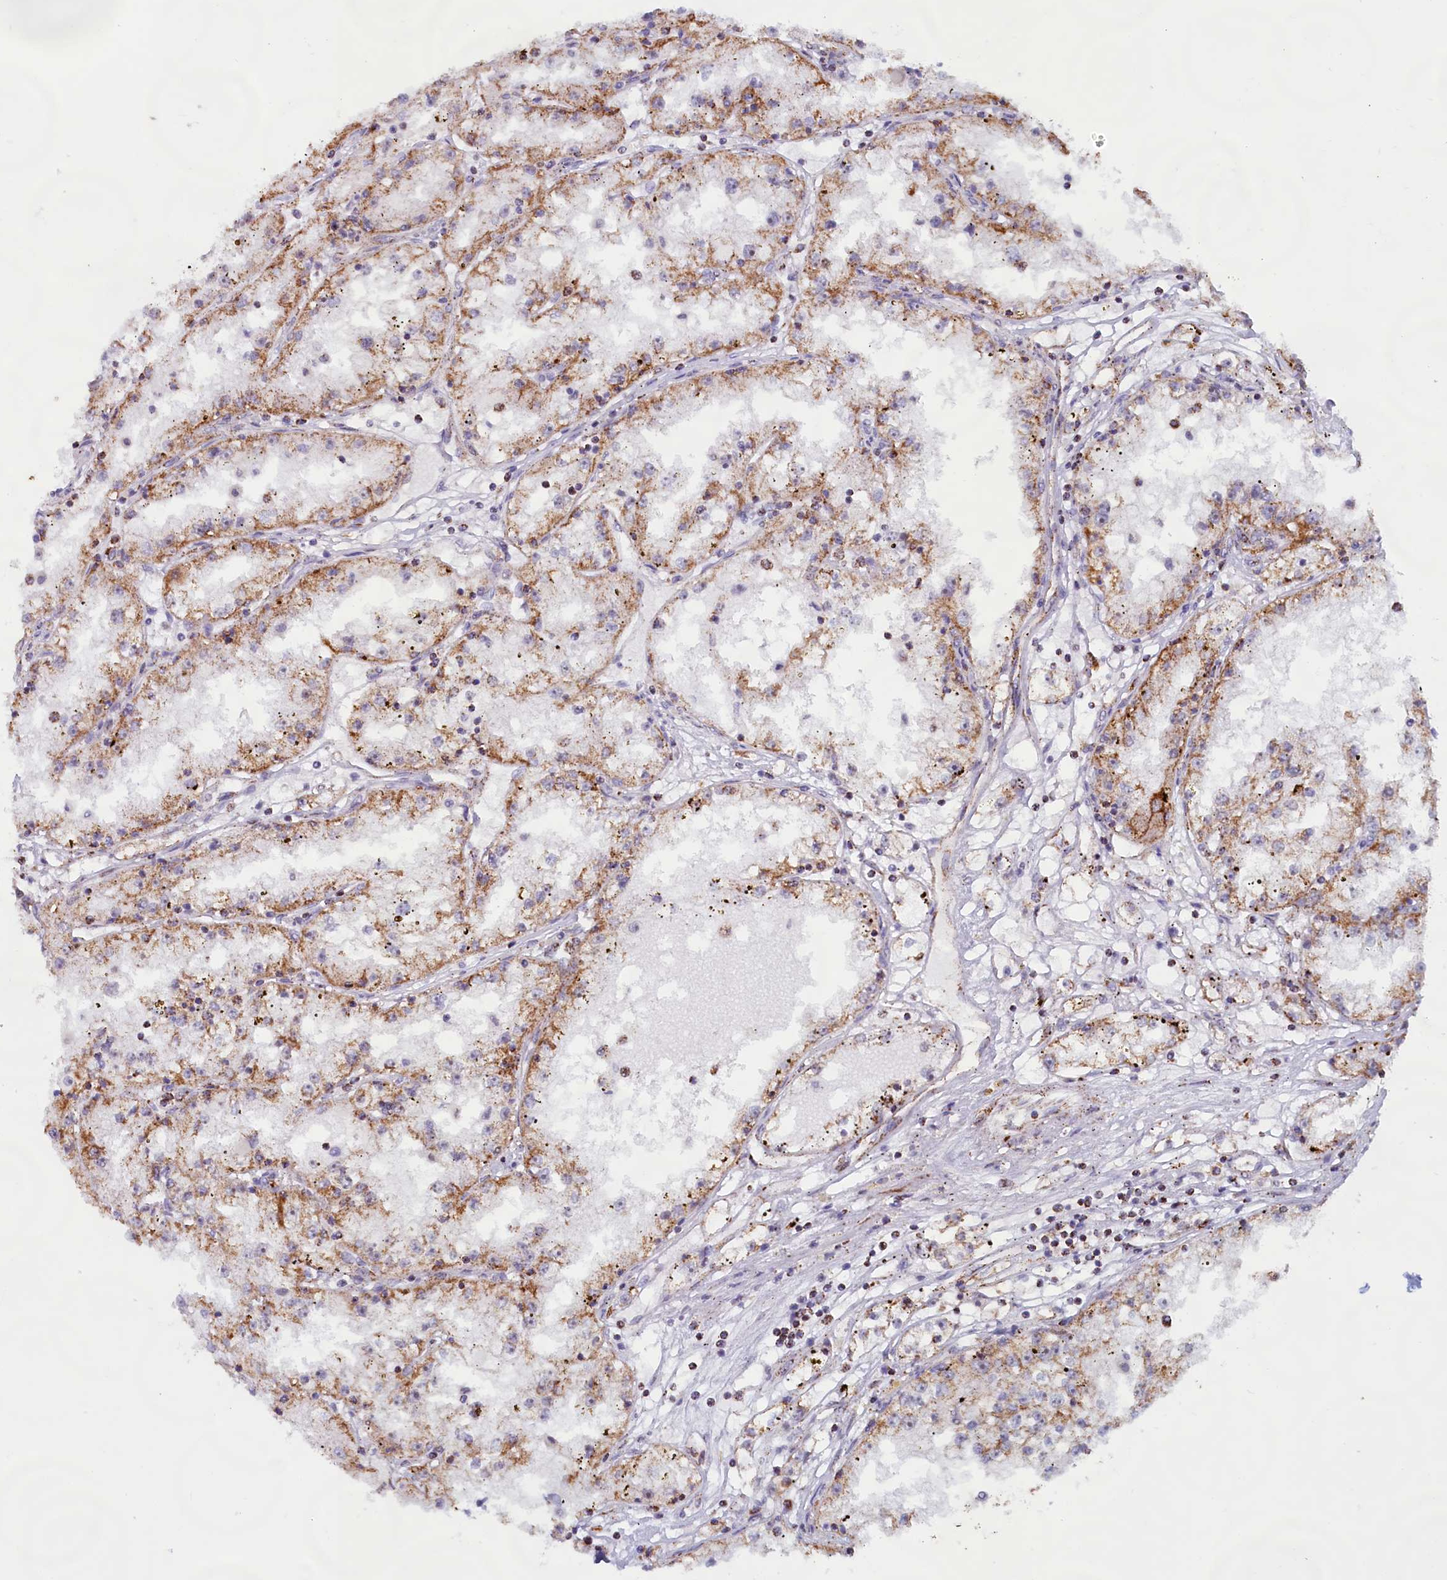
{"staining": {"intensity": "moderate", "quantity": "25%-75%", "location": "cytoplasmic/membranous"}, "tissue": "renal cancer", "cell_type": "Tumor cells", "image_type": "cancer", "snomed": [{"axis": "morphology", "description": "Adenocarcinoma, NOS"}, {"axis": "topography", "description": "Kidney"}], "caption": "Adenocarcinoma (renal) stained with a brown dye exhibits moderate cytoplasmic/membranous positive positivity in approximately 25%-75% of tumor cells.", "gene": "C1D", "patient": {"sex": "male", "age": 56}}